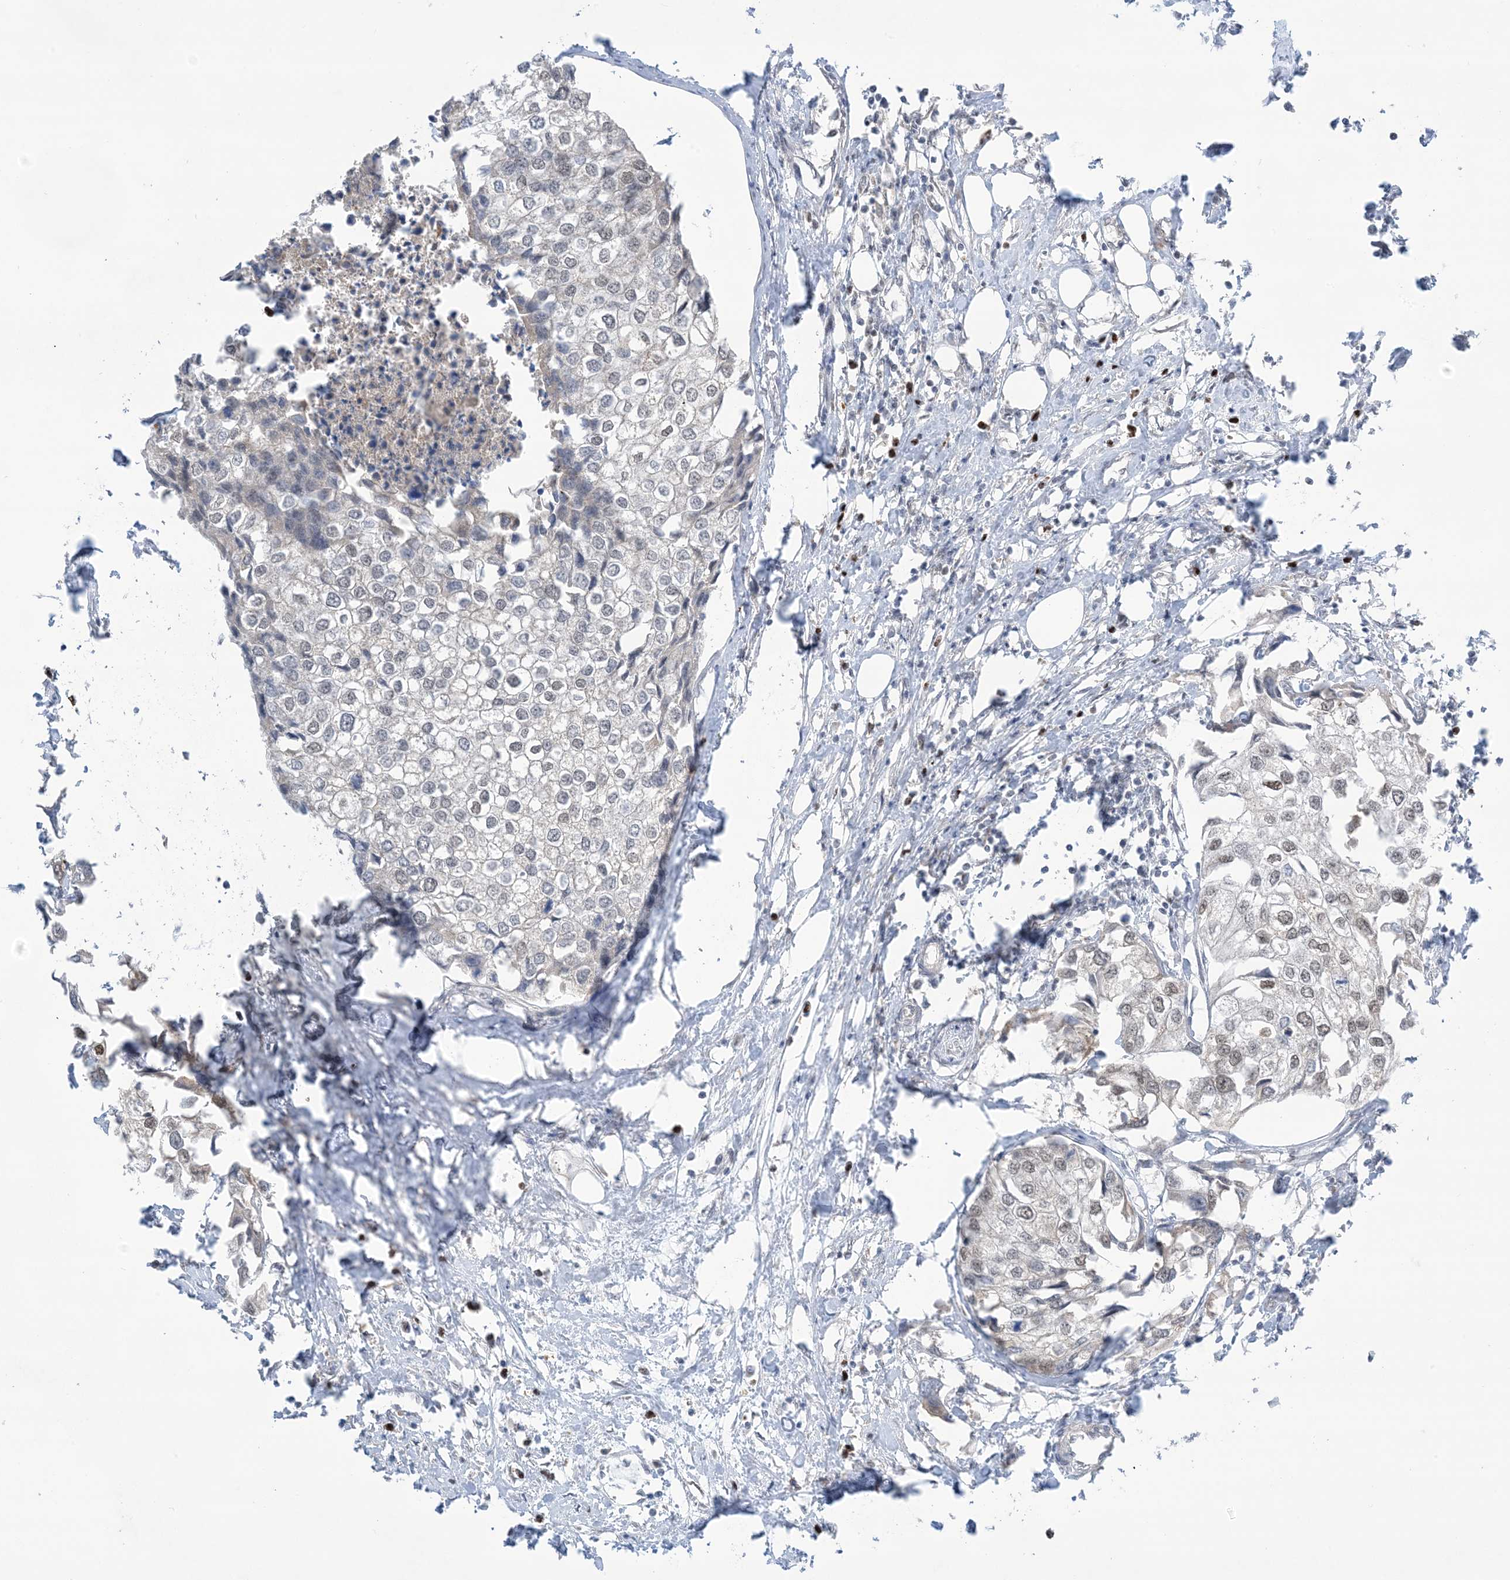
{"staining": {"intensity": "weak", "quantity": "<25%", "location": "nuclear"}, "tissue": "urothelial cancer", "cell_type": "Tumor cells", "image_type": "cancer", "snomed": [{"axis": "morphology", "description": "Urothelial carcinoma, High grade"}, {"axis": "topography", "description": "Urinary bladder"}], "caption": "IHC photomicrograph of neoplastic tissue: urothelial cancer stained with DAB demonstrates no significant protein positivity in tumor cells.", "gene": "TFPT", "patient": {"sex": "male", "age": 64}}